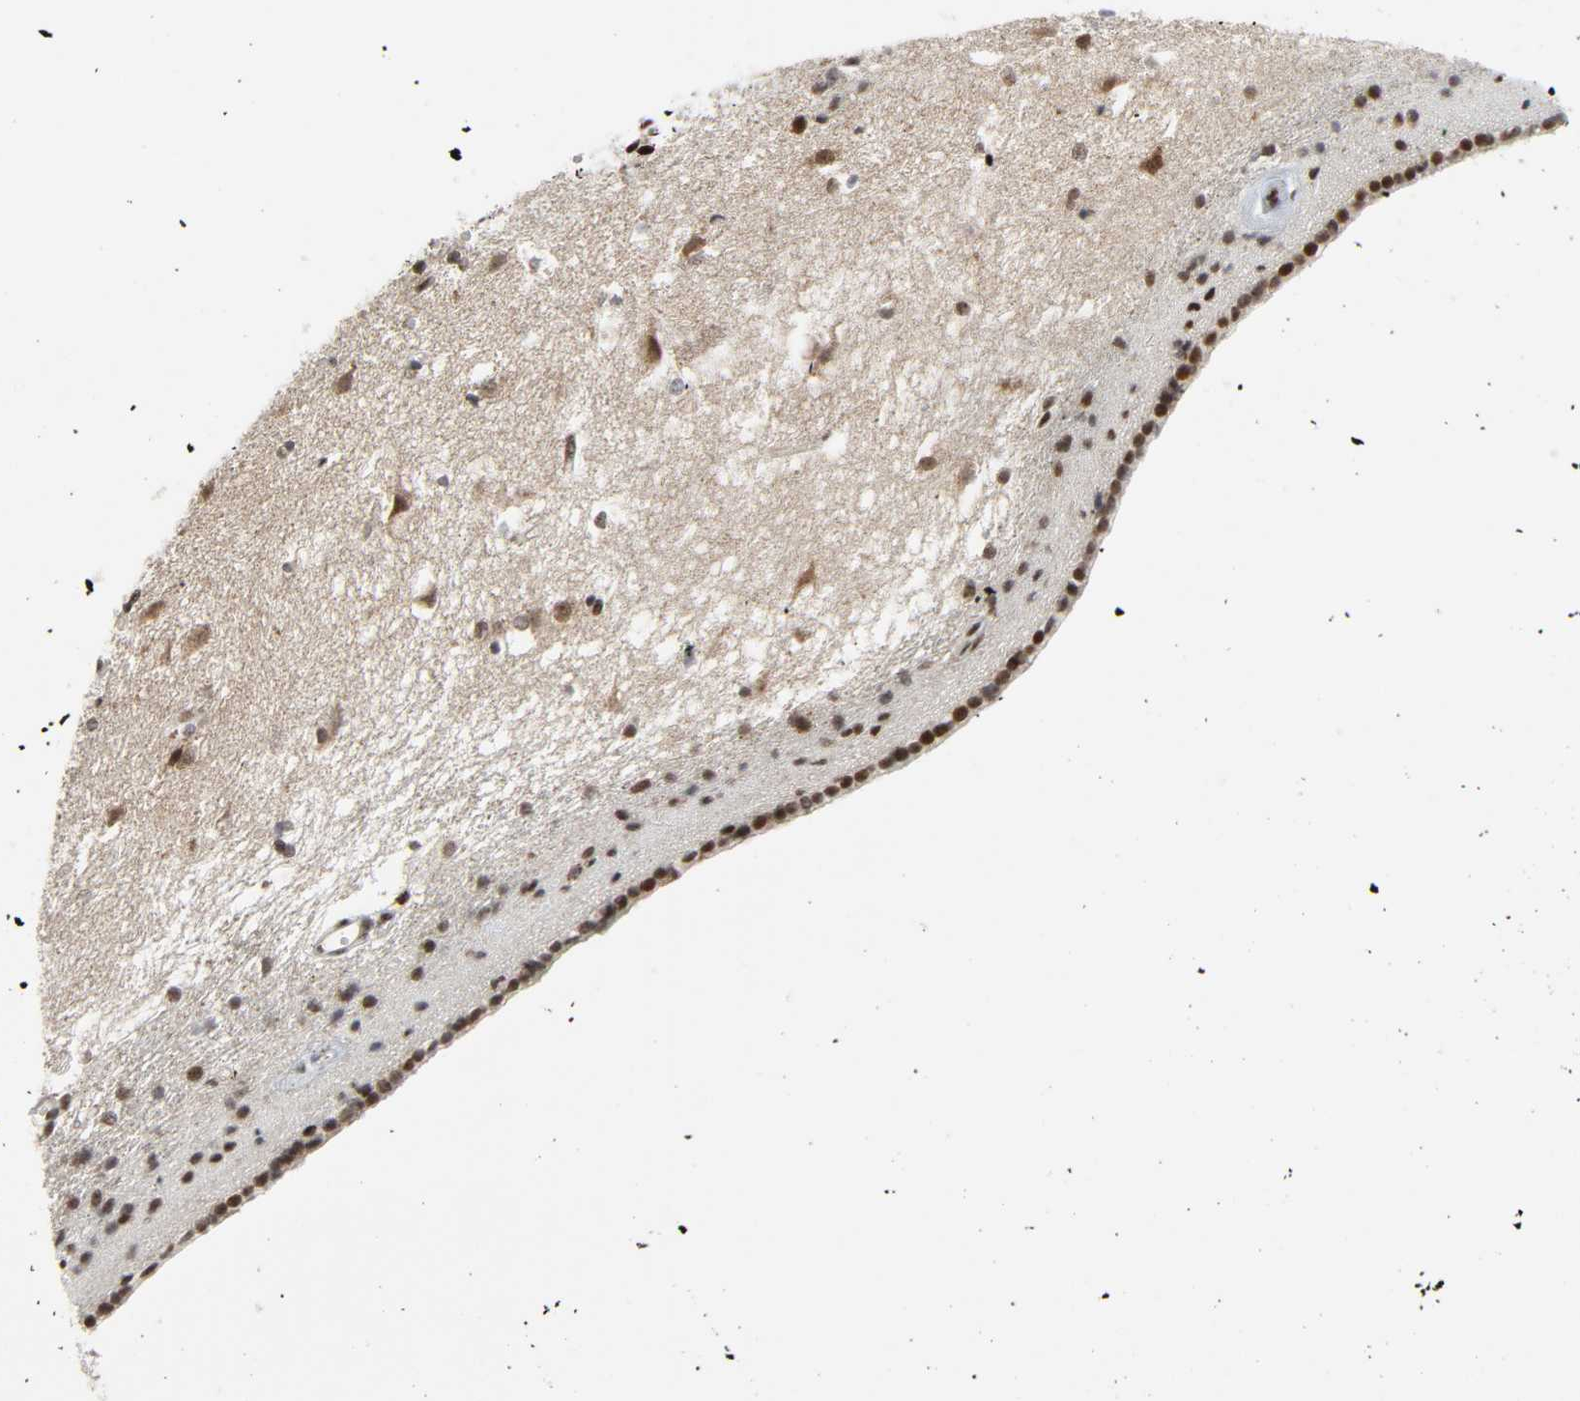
{"staining": {"intensity": "strong", "quantity": "<25%", "location": "nuclear"}, "tissue": "caudate", "cell_type": "Glial cells", "image_type": "normal", "snomed": [{"axis": "morphology", "description": "Normal tissue, NOS"}, {"axis": "topography", "description": "Lateral ventricle wall"}], "caption": "Protein expression analysis of unremarkable caudate demonstrates strong nuclear expression in about <25% of glial cells.", "gene": "CDK7", "patient": {"sex": "female", "age": 19}}